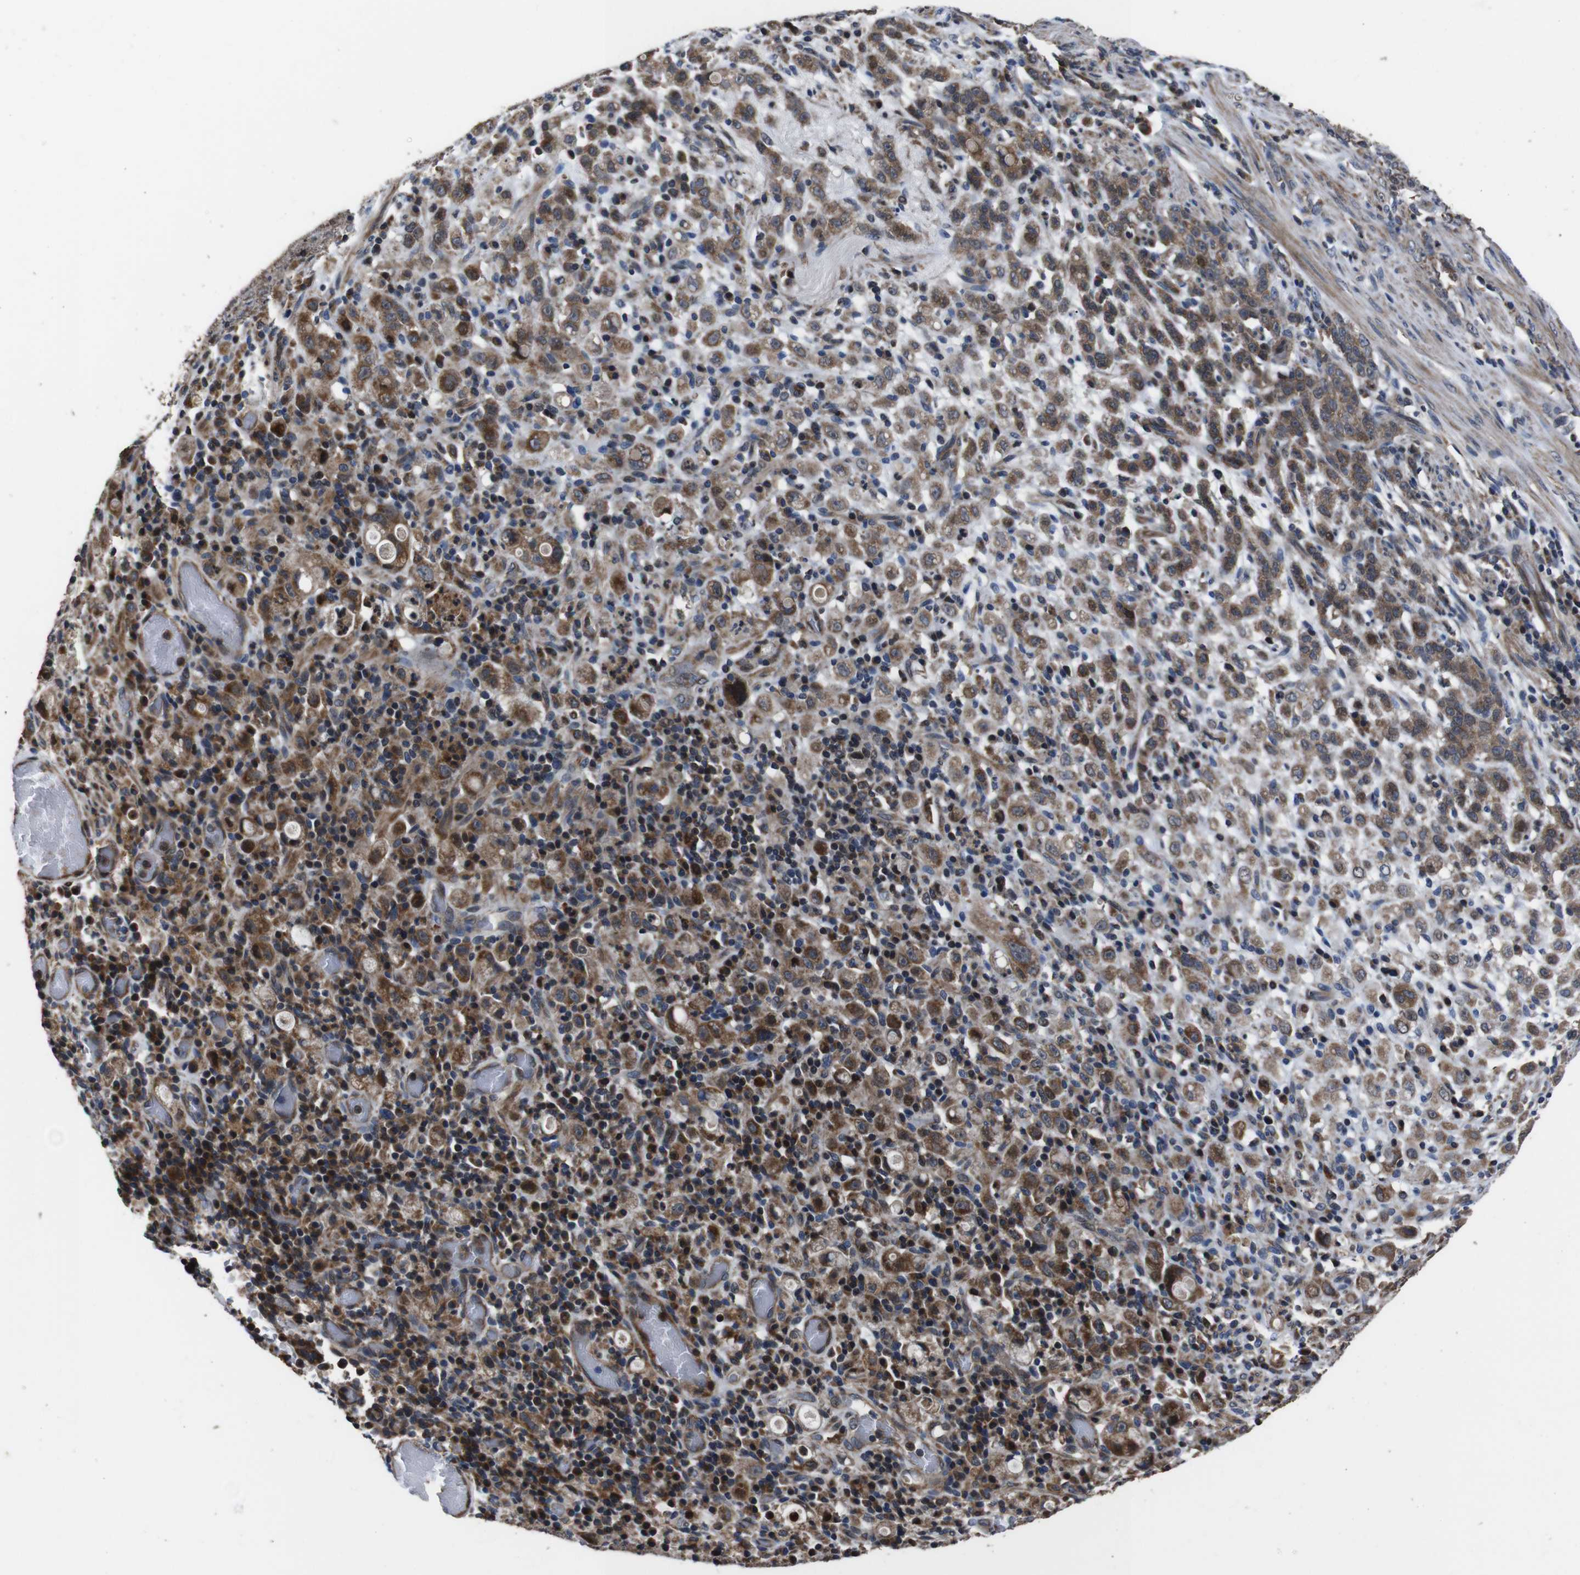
{"staining": {"intensity": "moderate", "quantity": ">75%", "location": "cytoplasmic/membranous"}, "tissue": "stomach cancer", "cell_type": "Tumor cells", "image_type": "cancer", "snomed": [{"axis": "morphology", "description": "Adenocarcinoma, NOS"}, {"axis": "topography", "description": "Stomach, lower"}], "caption": "Immunohistochemistry histopathology image of stomach cancer (adenocarcinoma) stained for a protein (brown), which demonstrates medium levels of moderate cytoplasmic/membranous positivity in approximately >75% of tumor cells.", "gene": "SNN", "patient": {"sex": "male", "age": 88}}